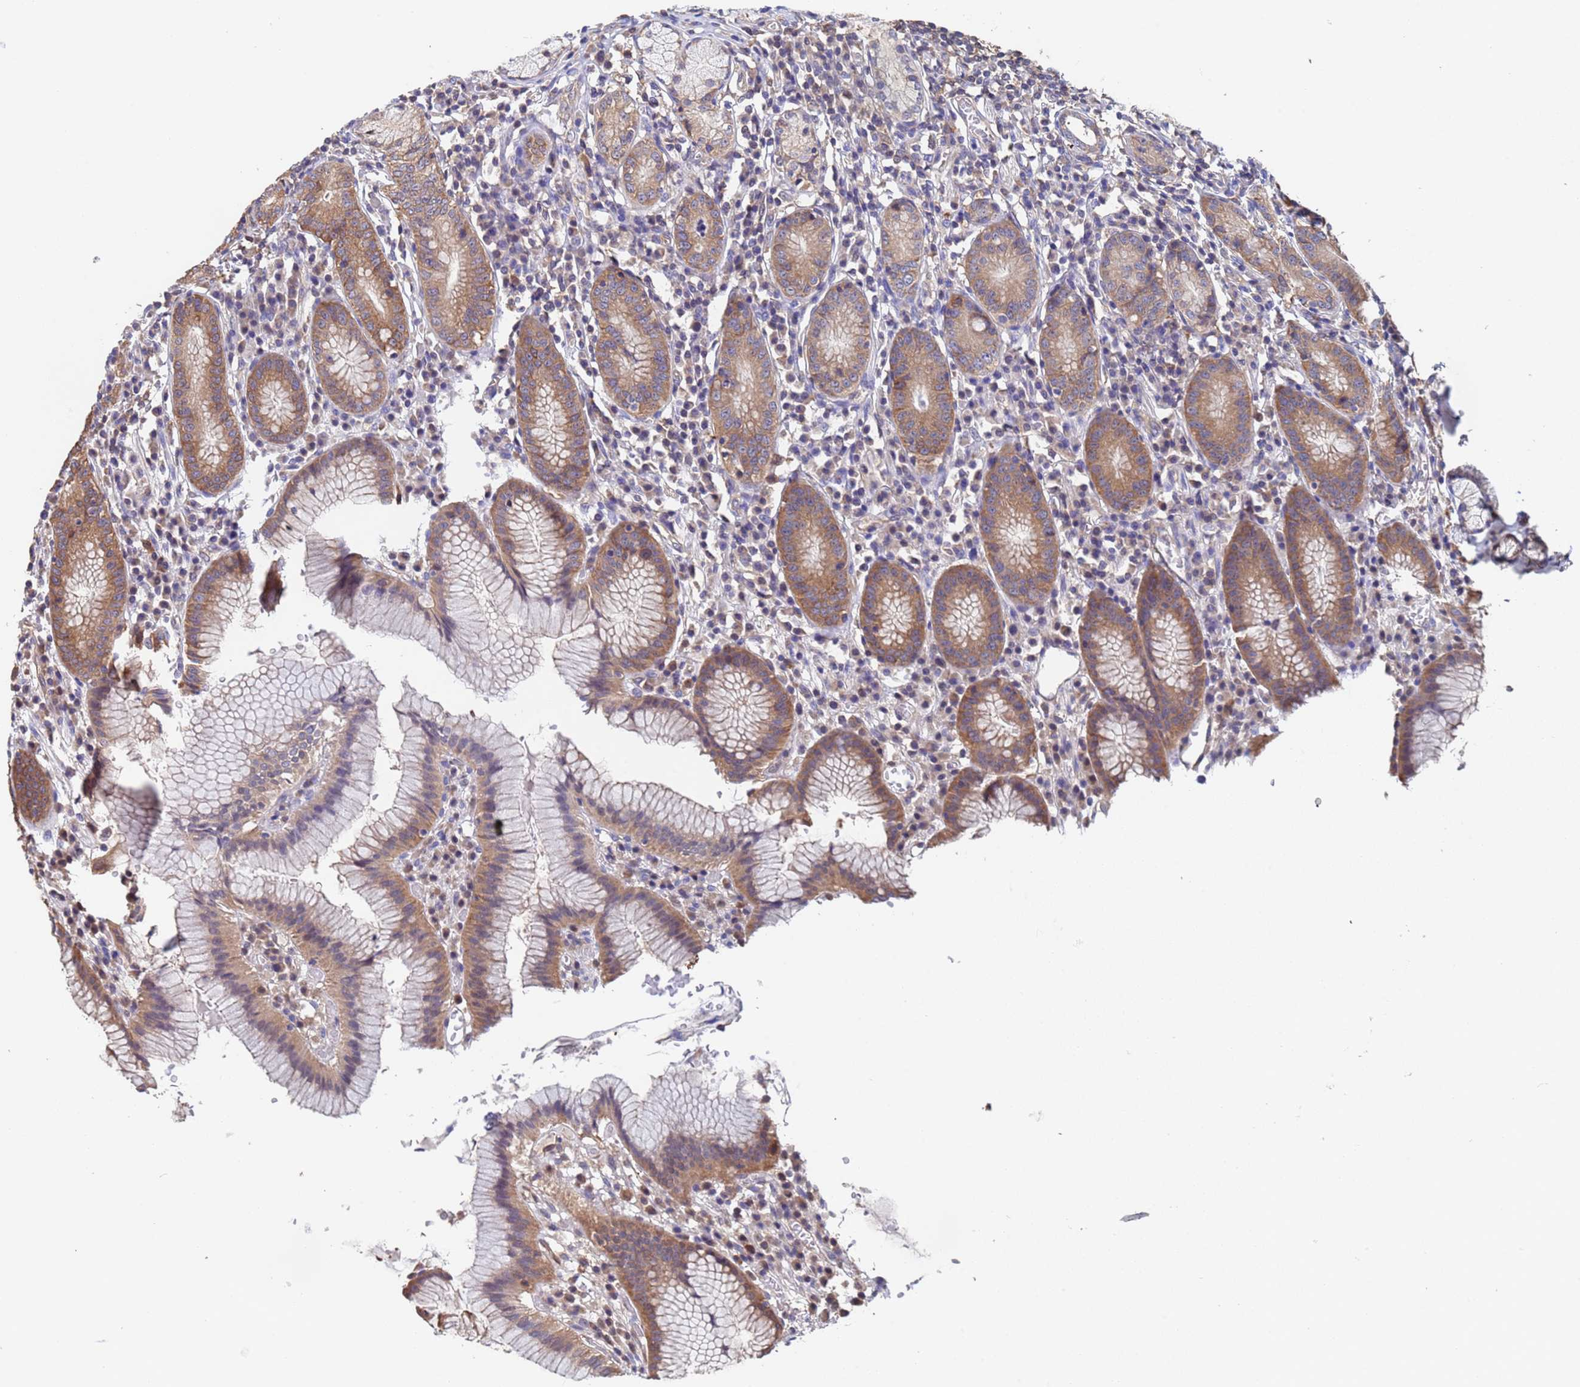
{"staining": {"intensity": "moderate", "quantity": ">75%", "location": "cytoplasmic/membranous,nuclear"}, "tissue": "stomach", "cell_type": "Glandular cells", "image_type": "normal", "snomed": [{"axis": "morphology", "description": "Normal tissue, NOS"}, {"axis": "topography", "description": "Stomach"}], "caption": "Immunohistochemical staining of benign human stomach displays >75% levels of moderate cytoplasmic/membranous,nuclear protein expression in approximately >75% of glandular cells. The staining was performed using DAB (3,3'-diaminobenzidine), with brown indicating positive protein expression. Nuclei are stained blue with hematoxylin.", "gene": "FAM25A", "patient": {"sex": "male", "age": 55}}